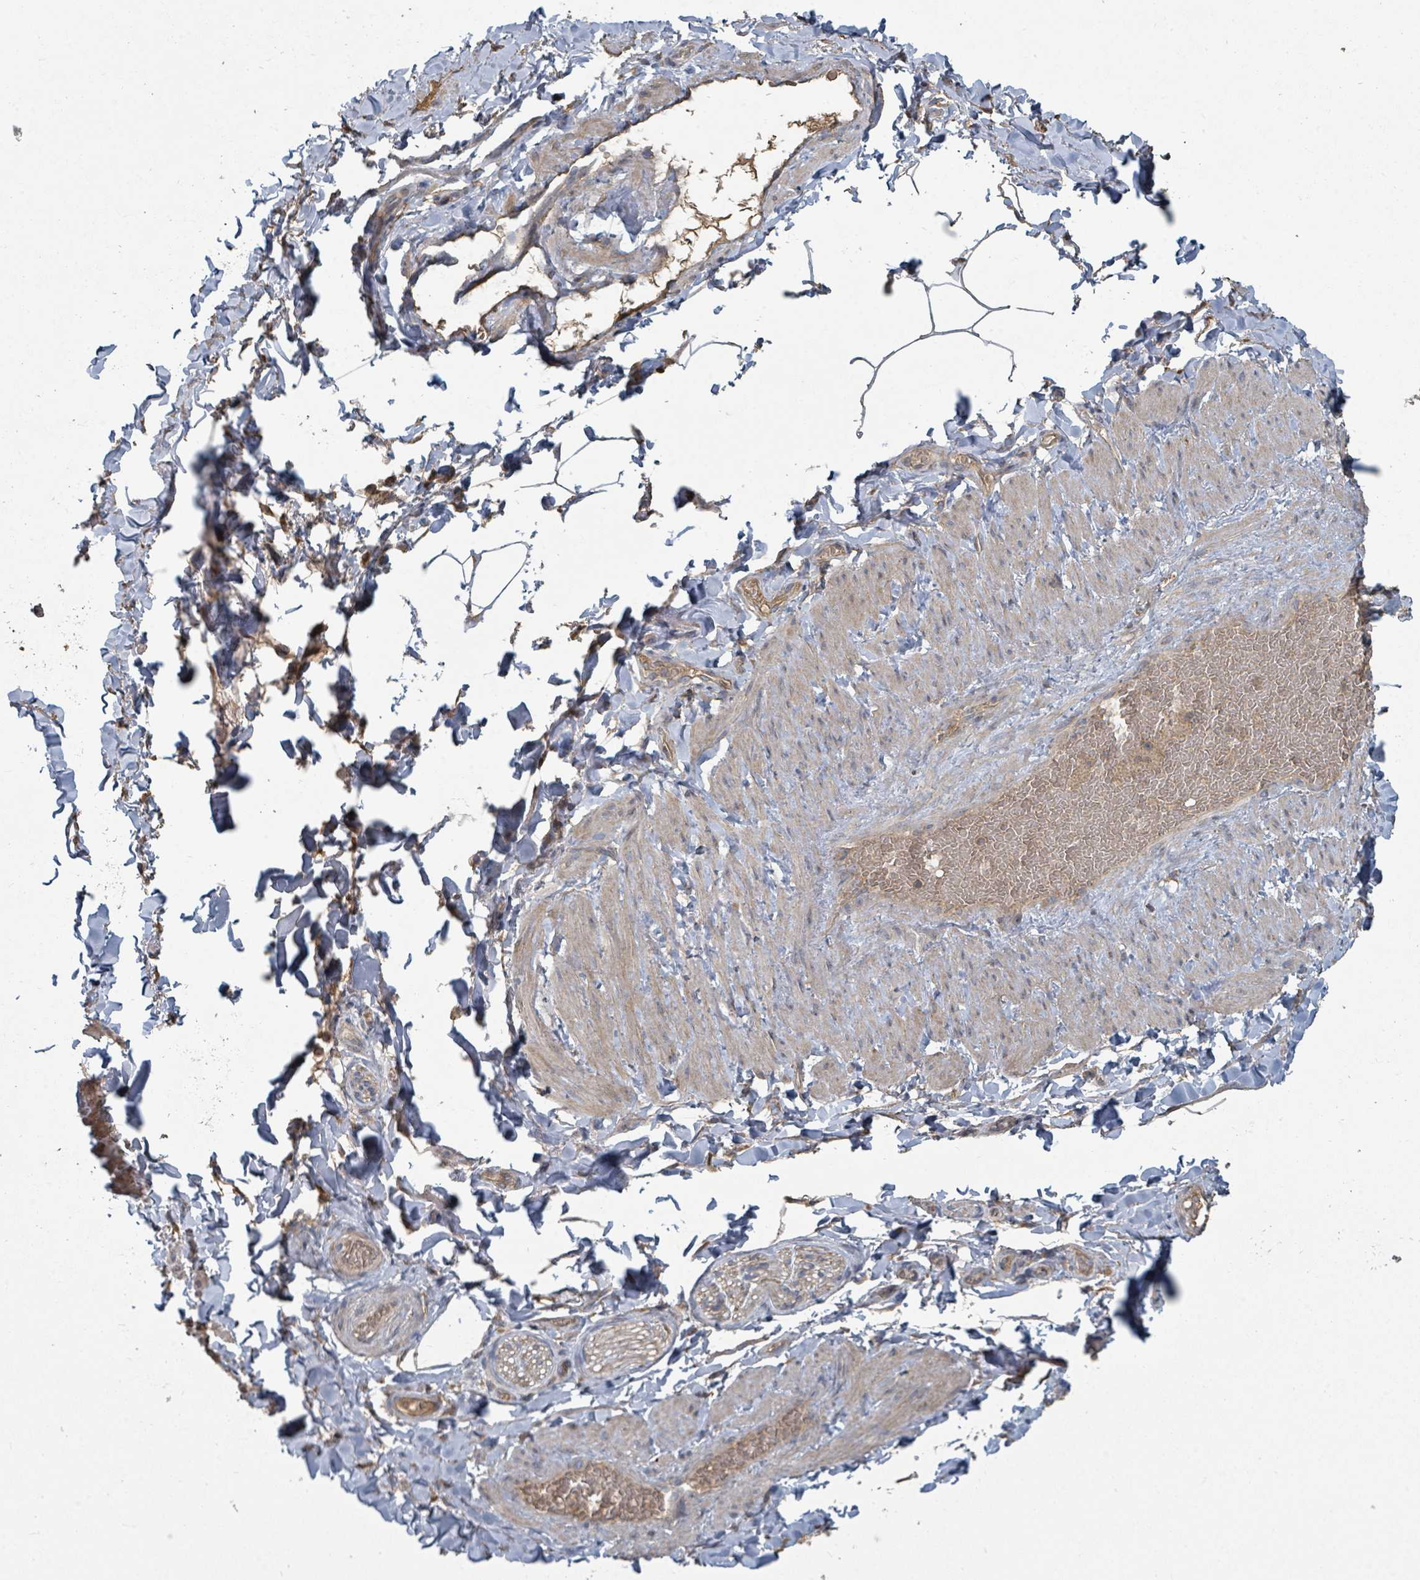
{"staining": {"intensity": "weak", "quantity": ">75%", "location": "cytoplasmic/membranous"}, "tissue": "adipose tissue", "cell_type": "Adipocytes", "image_type": "normal", "snomed": [{"axis": "morphology", "description": "Normal tissue, NOS"}, {"axis": "topography", "description": "Soft tissue"}, {"axis": "topography", "description": "Vascular tissue"}], "caption": "IHC image of normal adipose tissue: adipose tissue stained using IHC shows low levels of weak protein expression localized specifically in the cytoplasmic/membranous of adipocytes, appearing as a cytoplasmic/membranous brown color.", "gene": "WDFY1", "patient": {"sex": "male", "age": 54}}